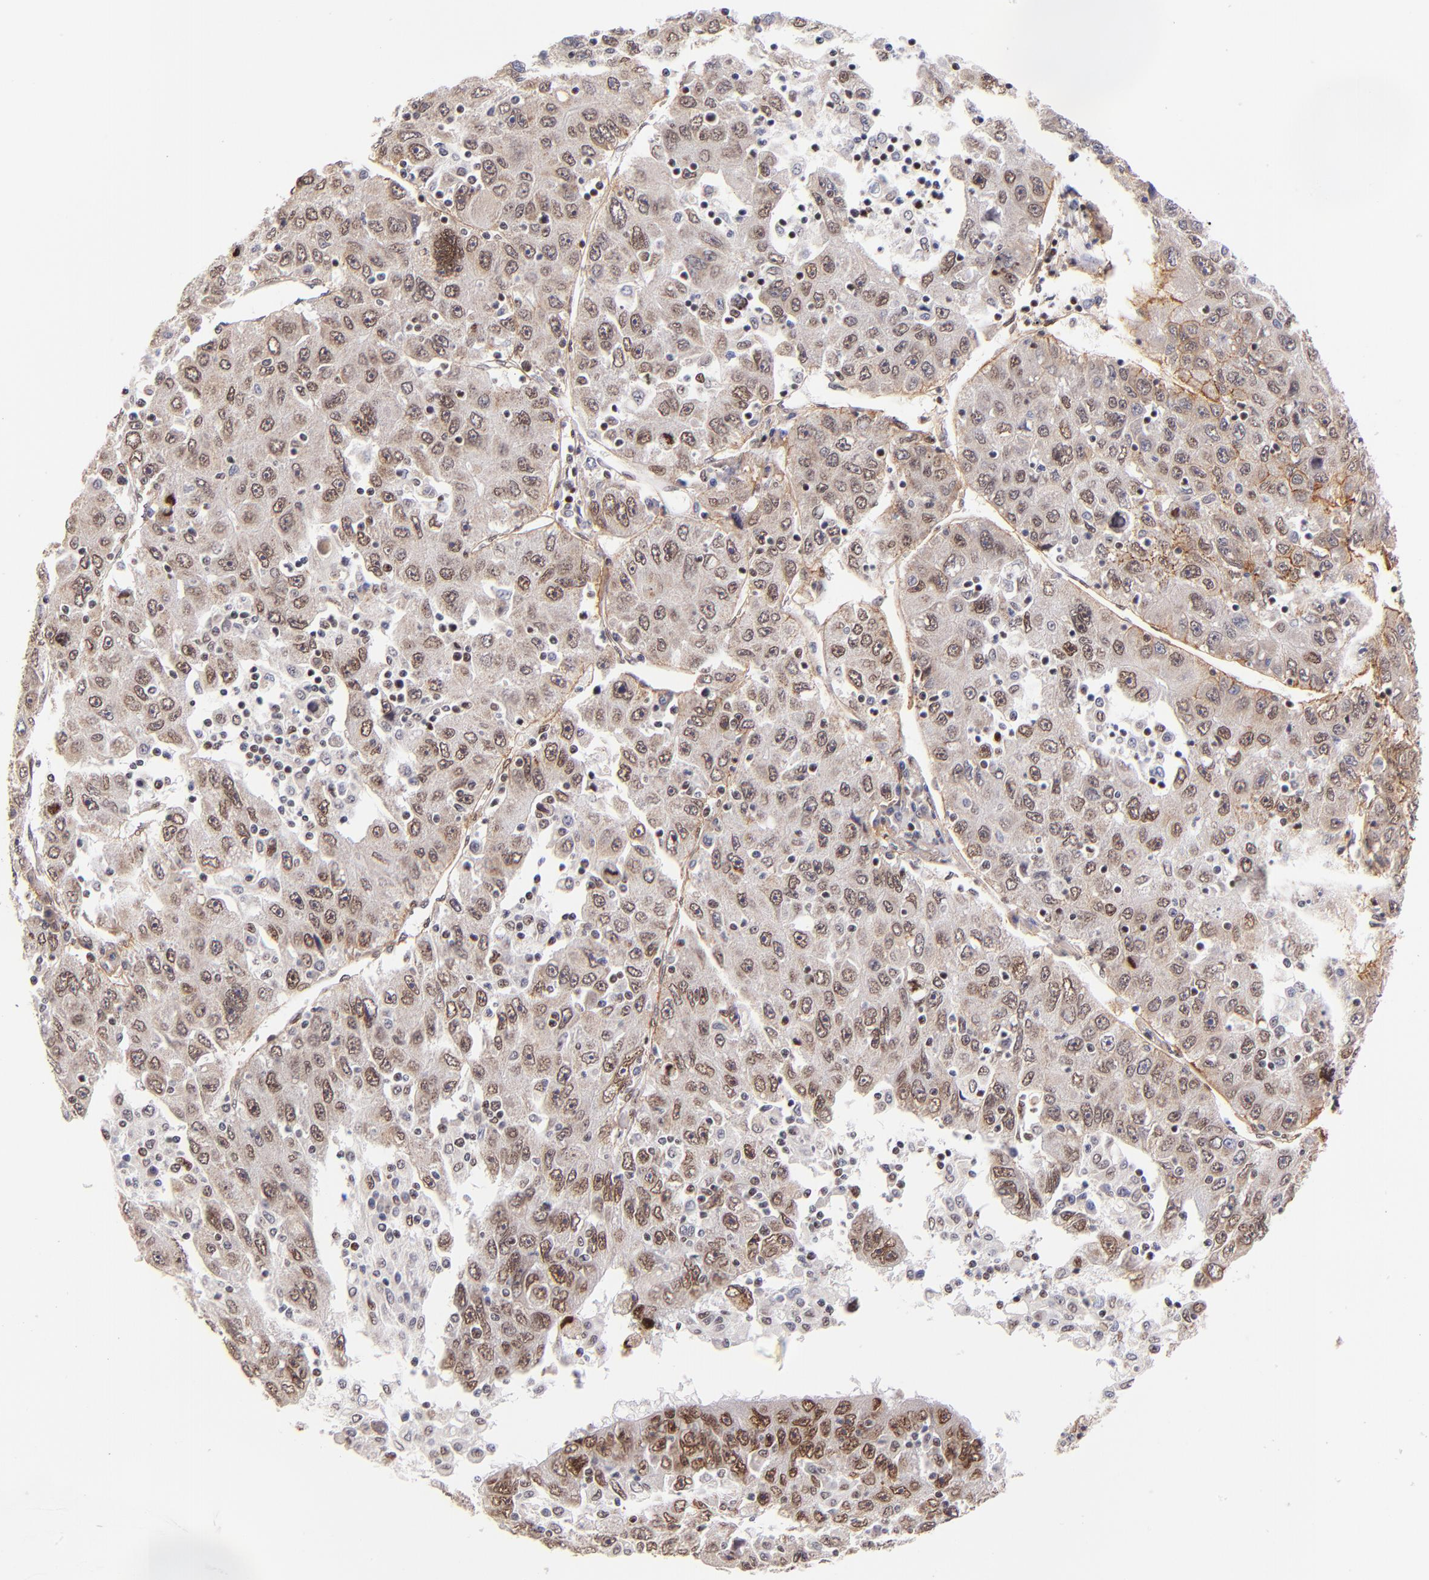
{"staining": {"intensity": "weak", "quantity": ">75%", "location": "nuclear"}, "tissue": "liver cancer", "cell_type": "Tumor cells", "image_type": "cancer", "snomed": [{"axis": "morphology", "description": "Carcinoma, Hepatocellular, NOS"}, {"axis": "topography", "description": "Liver"}], "caption": "Weak nuclear staining for a protein is present in about >75% of tumor cells of liver cancer (hepatocellular carcinoma) using immunohistochemistry.", "gene": "MIDEAS", "patient": {"sex": "male", "age": 49}}